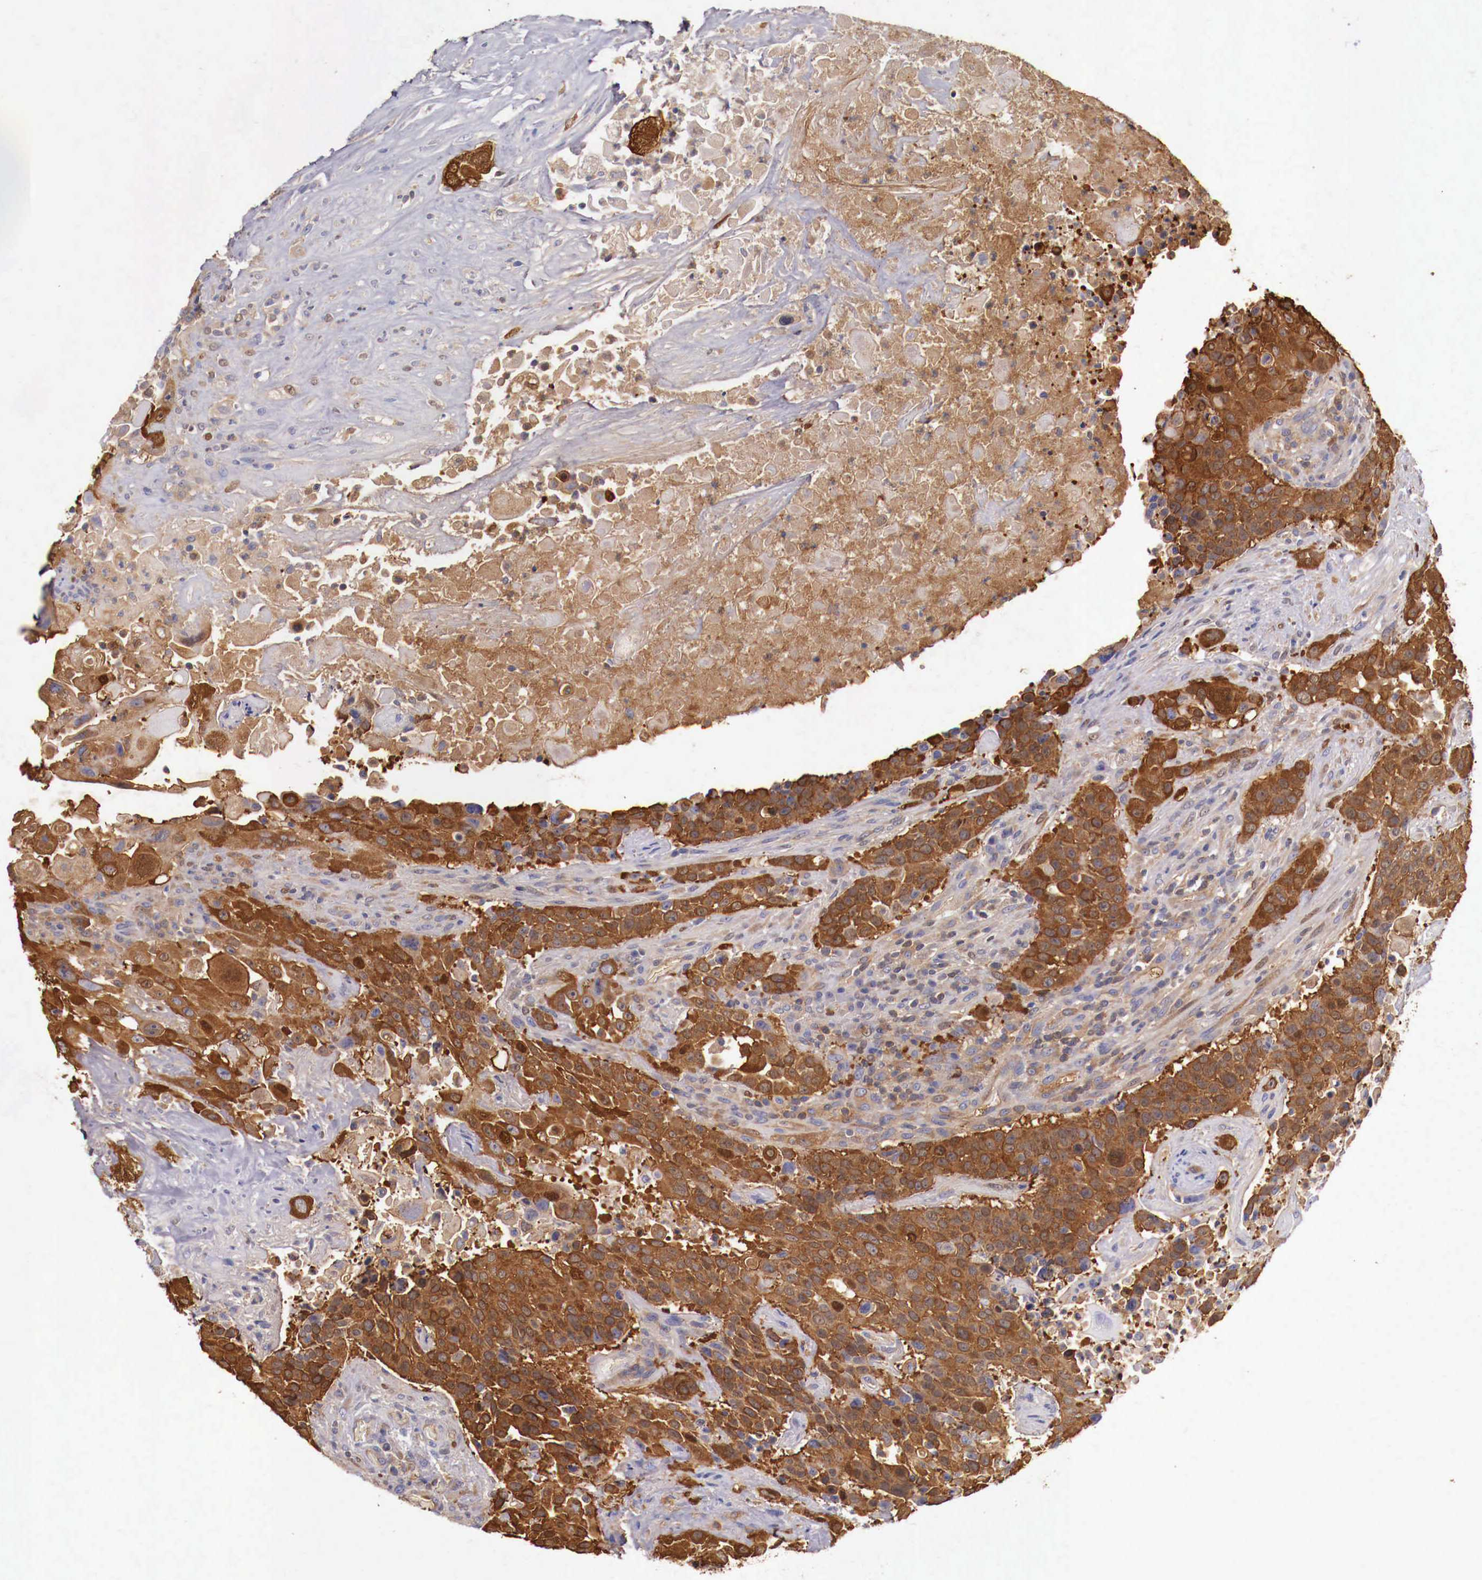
{"staining": {"intensity": "strong", "quantity": ">75%", "location": "cytoplasmic/membranous"}, "tissue": "urothelial cancer", "cell_type": "Tumor cells", "image_type": "cancer", "snomed": [{"axis": "morphology", "description": "Urothelial carcinoma, High grade"}, {"axis": "topography", "description": "Urinary bladder"}], "caption": "Immunohistochemistry histopathology image of urothelial cancer stained for a protein (brown), which reveals high levels of strong cytoplasmic/membranous positivity in approximately >75% of tumor cells.", "gene": "PITPNA", "patient": {"sex": "male", "age": 74}}